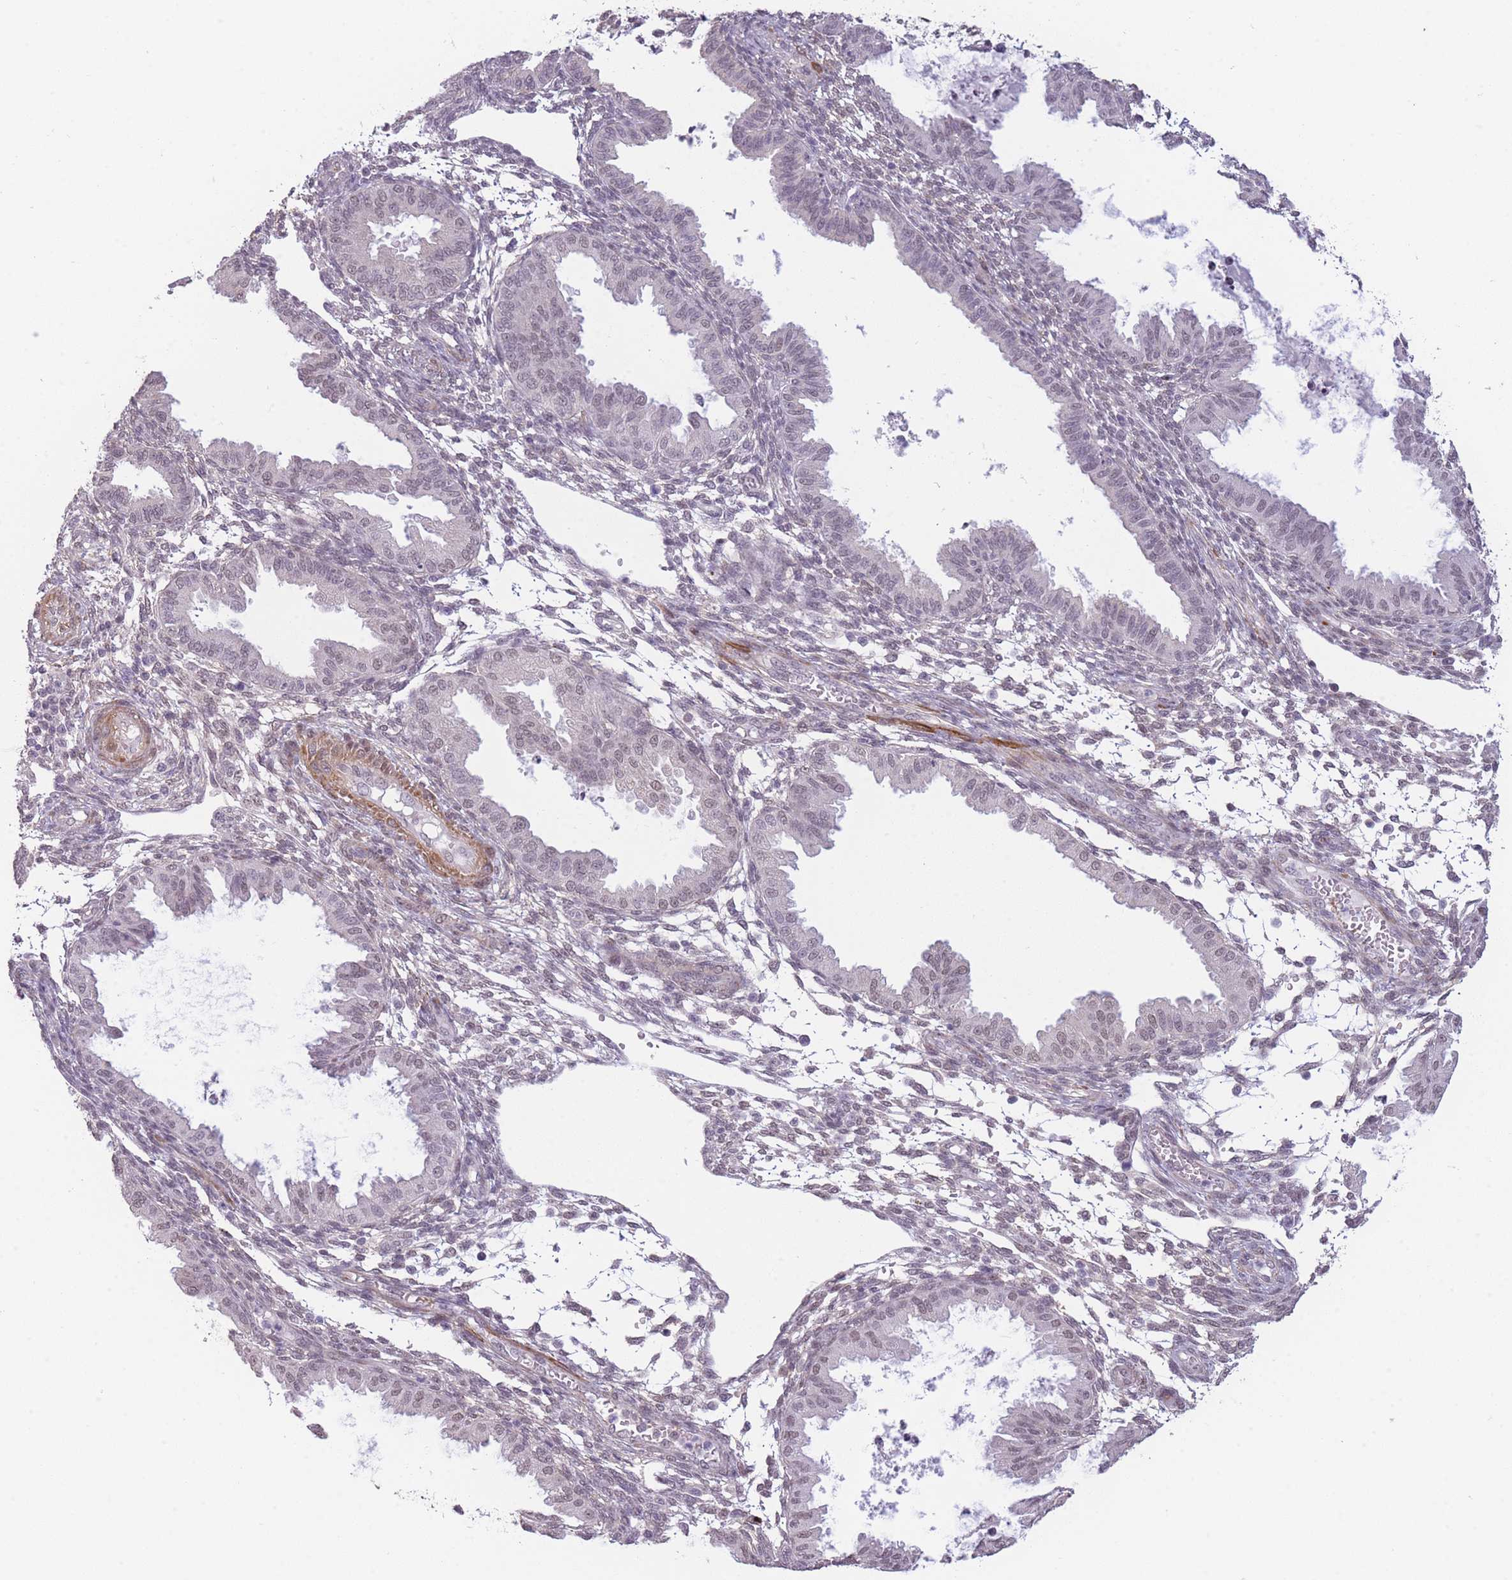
{"staining": {"intensity": "negative", "quantity": "none", "location": "none"}, "tissue": "endometrium", "cell_type": "Cells in endometrial stroma", "image_type": "normal", "snomed": [{"axis": "morphology", "description": "Normal tissue, NOS"}, {"axis": "topography", "description": "Endometrium"}], "caption": "Cells in endometrial stroma show no significant staining in unremarkable endometrium. Nuclei are stained in blue.", "gene": "SIN3B", "patient": {"sex": "female", "age": 33}}